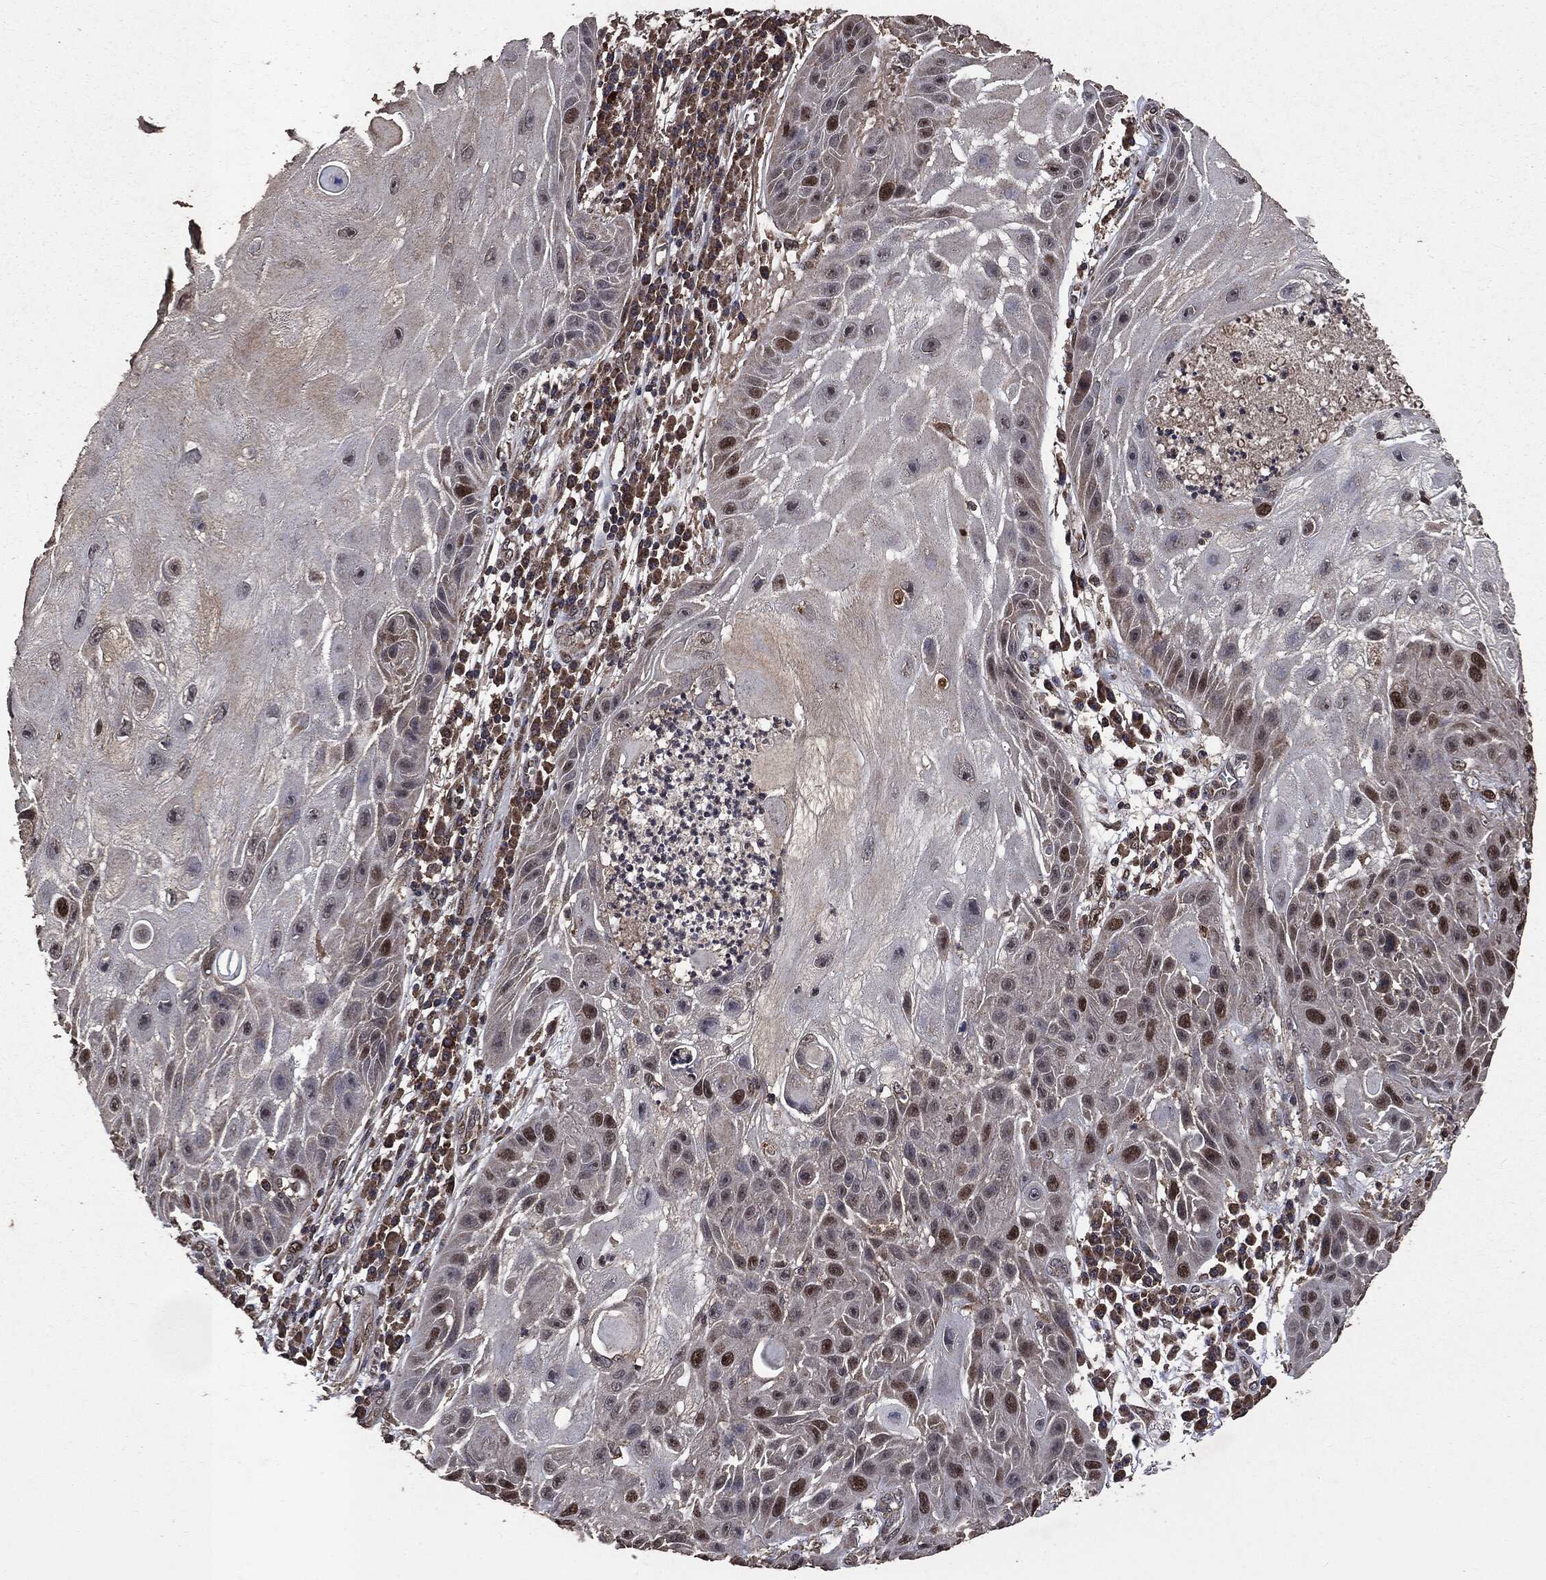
{"staining": {"intensity": "strong", "quantity": "<25%", "location": "nuclear"}, "tissue": "skin cancer", "cell_type": "Tumor cells", "image_type": "cancer", "snomed": [{"axis": "morphology", "description": "Normal tissue, NOS"}, {"axis": "morphology", "description": "Squamous cell carcinoma, NOS"}, {"axis": "topography", "description": "Skin"}], "caption": "This is an image of immunohistochemistry (IHC) staining of skin cancer, which shows strong expression in the nuclear of tumor cells.", "gene": "PPP6R2", "patient": {"sex": "male", "age": 79}}